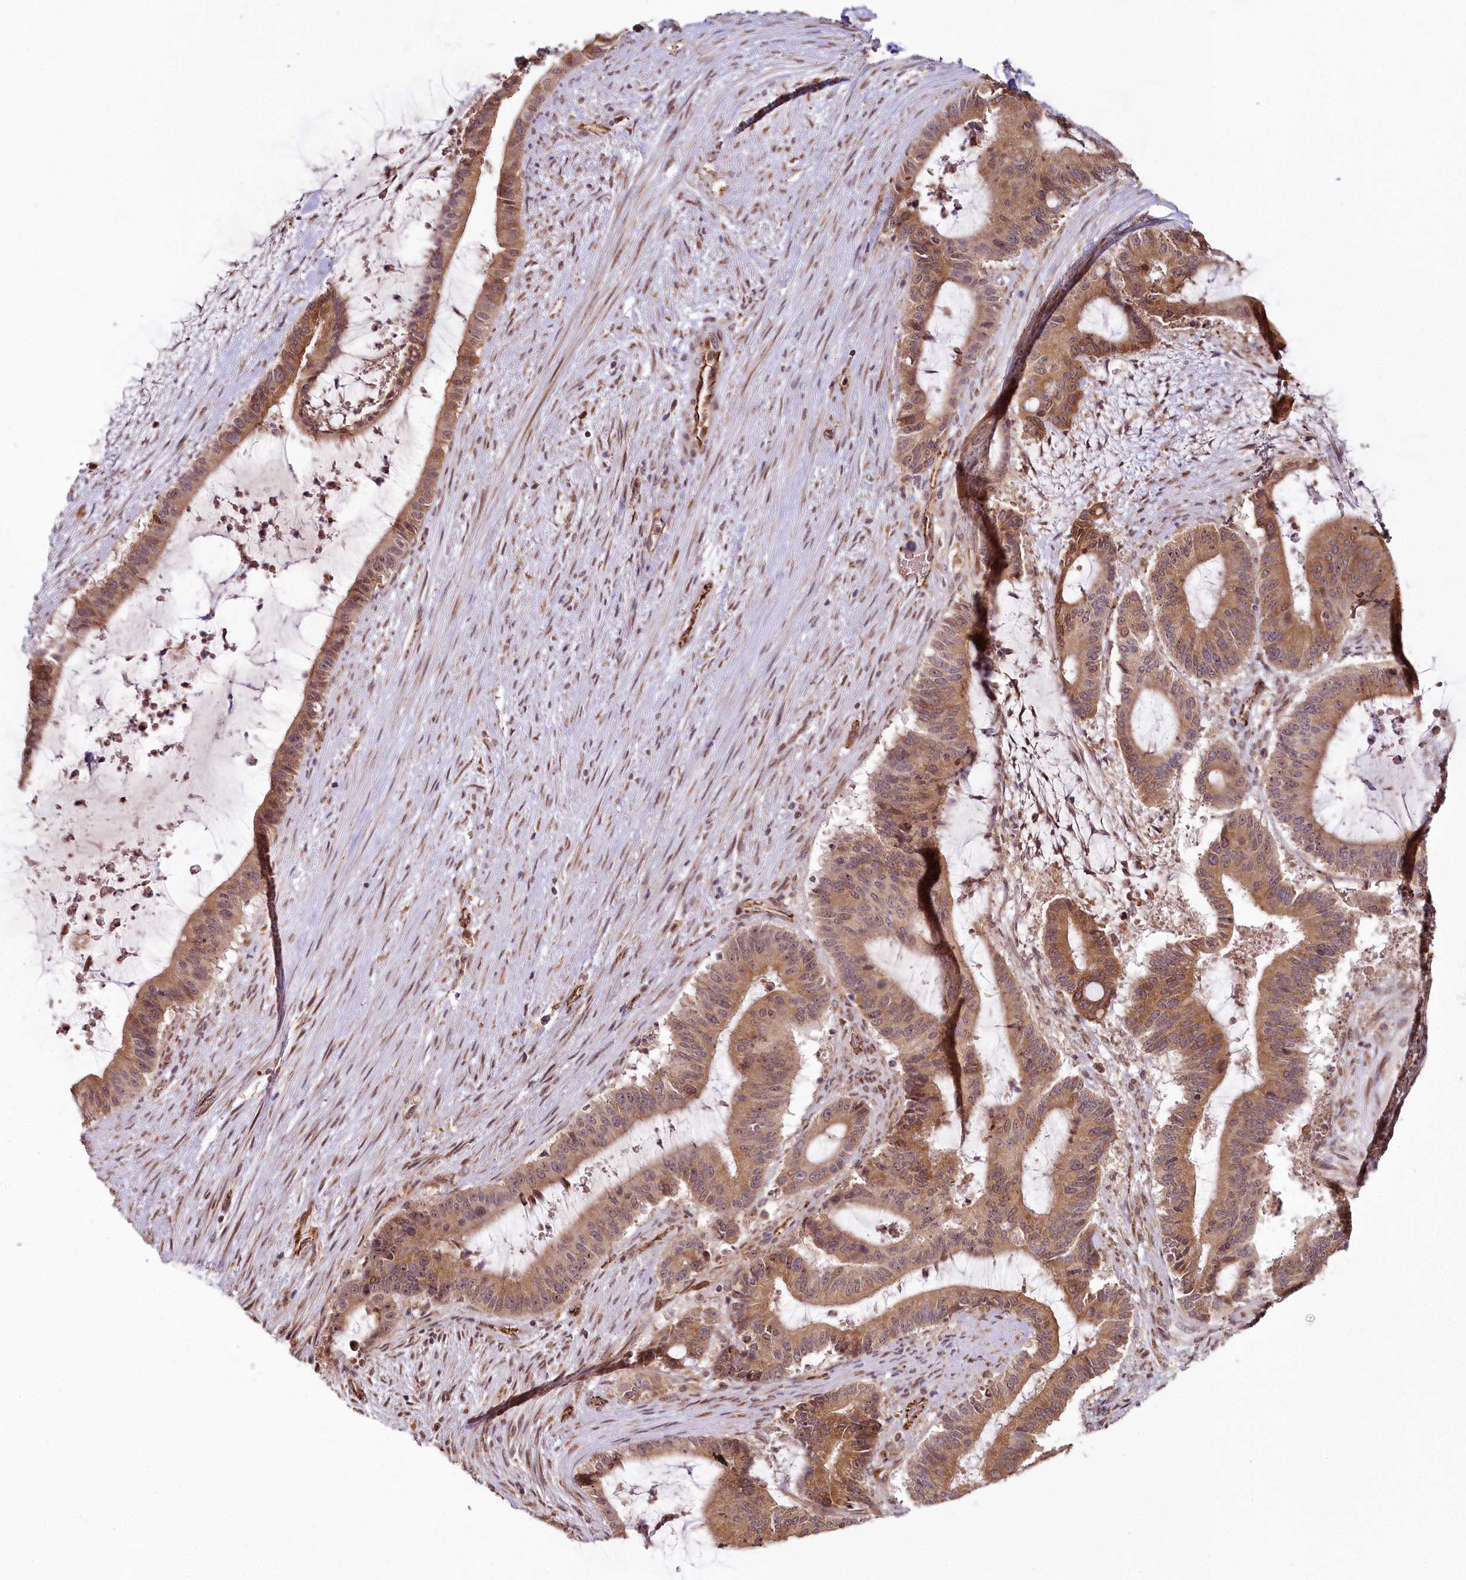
{"staining": {"intensity": "moderate", "quantity": ">75%", "location": "cytoplasmic/membranous,nuclear"}, "tissue": "liver cancer", "cell_type": "Tumor cells", "image_type": "cancer", "snomed": [{"axis": "morphology", "description": "Normal tissue, NOS"}, {"axis": "morphology", "description": "Cholangiocarcinoma"}, {"axis": "topography", "description": "Liver"}, {"axis": "topography", "description": "Peripheral nerve tissue"}], "caption": "This histopathology image displays immunohistochemistry (IHC) staining of cholangiocarcinoma (liver), with medium moderate cytoplasmic/membranous and nuclear positivity in about >75% of tumor cells.", "gene": "ALKBH8", "patient": {"sex": "female", "age": 73}}